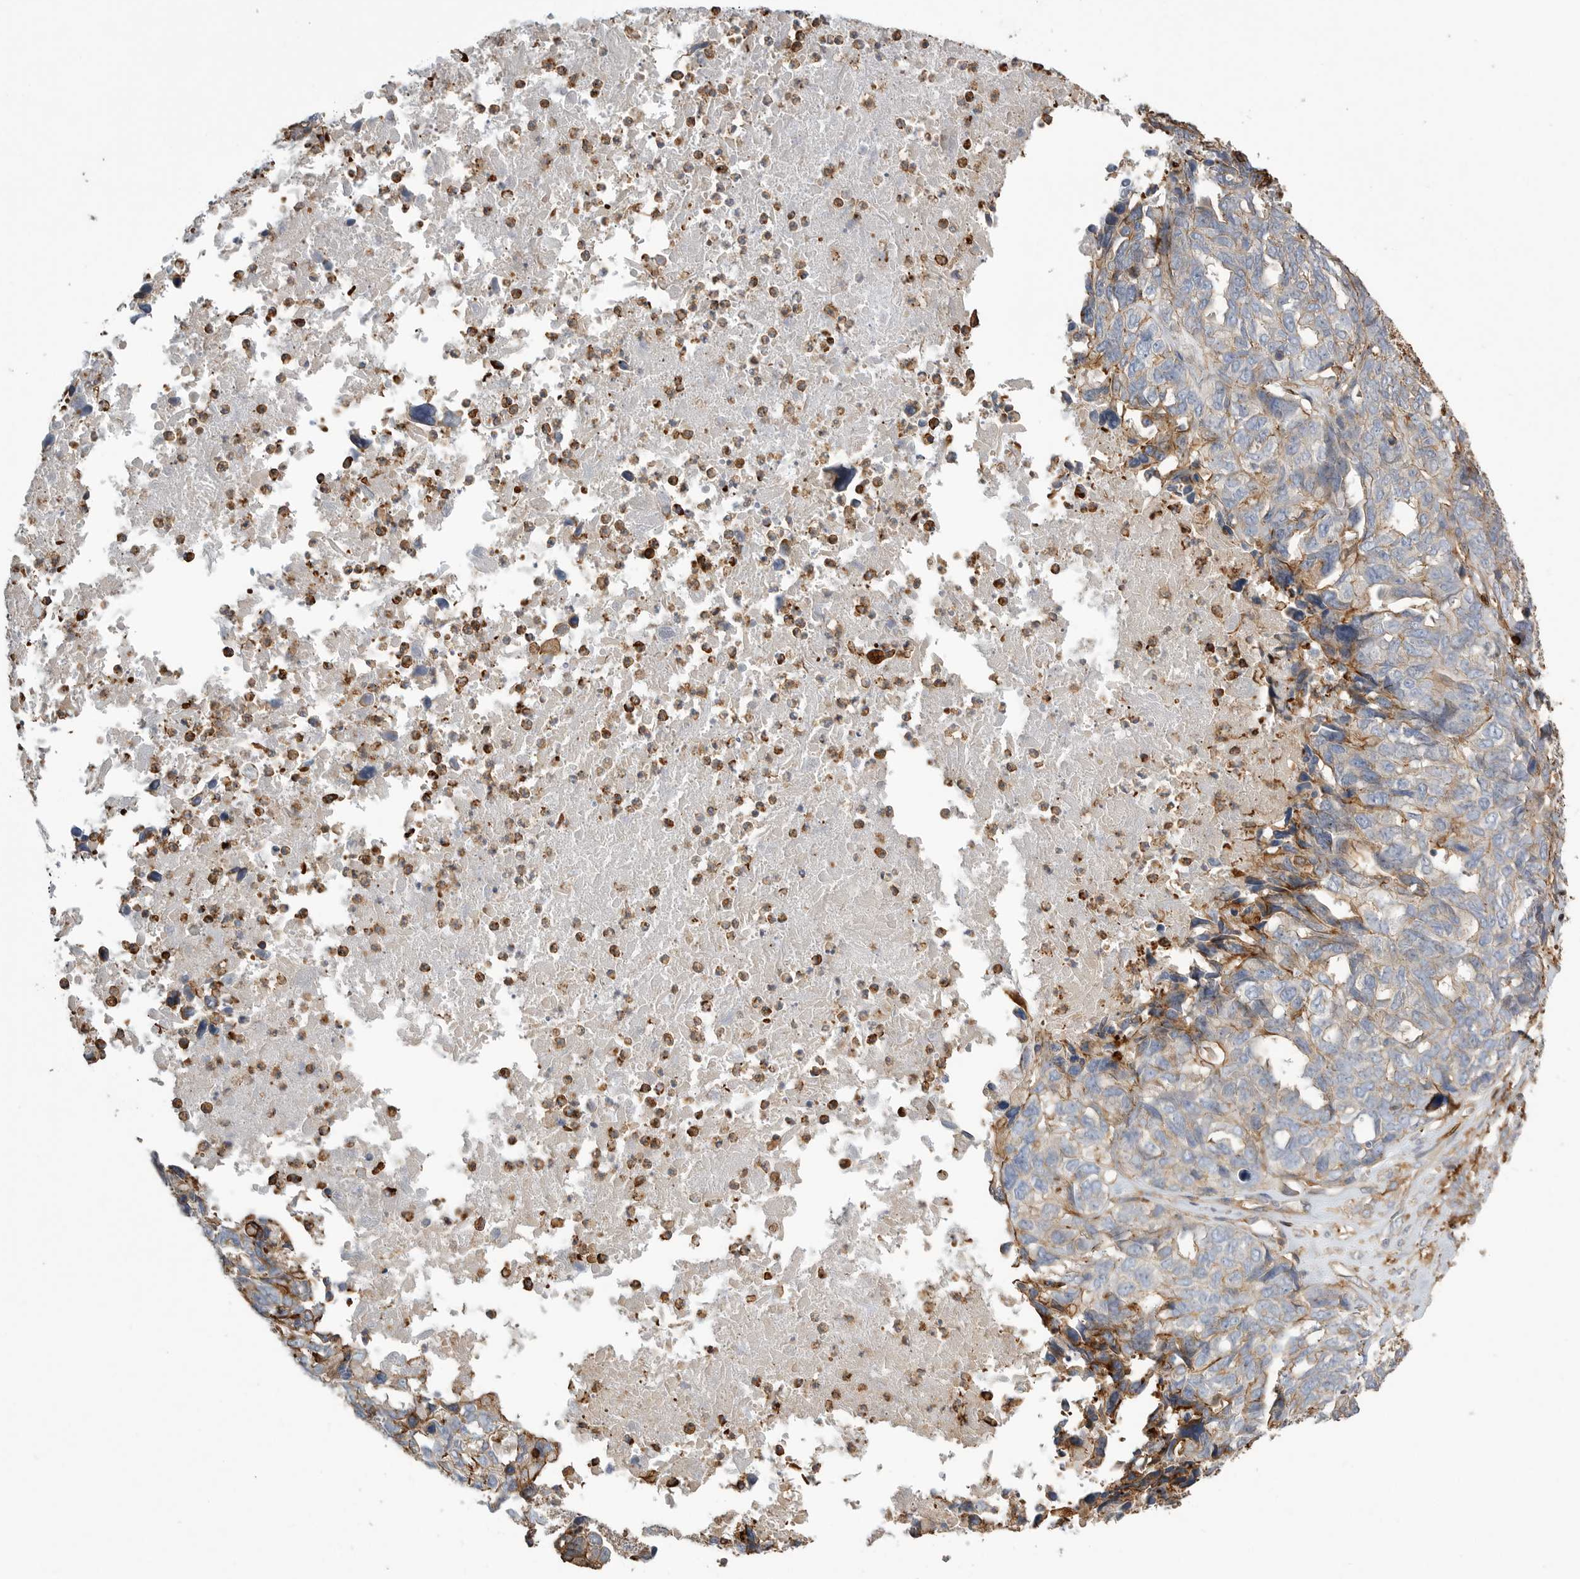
{"staining": {"intensity": "moderate", "quantity": "<25%", "location": "cytoplasmic/membranous"}, "tissue": "ovarian cancer", "cell_type": "Tumor cells", "image_type": "cancer", "snomed": [{"axis": "morphology", "description": "Cystadenocarcinoma, serous, NOS"}, {"axis": "topography", "description": "Ovary"}], "caption": "Immunohistochemistry (DAB) staining of ovarian cancer exhibits moderate cytoplasmic/membranous protein staining in approximately <25% of tumor cells.", "gene": "GPER1", "patient": {"sex": "female", "age": 79}}